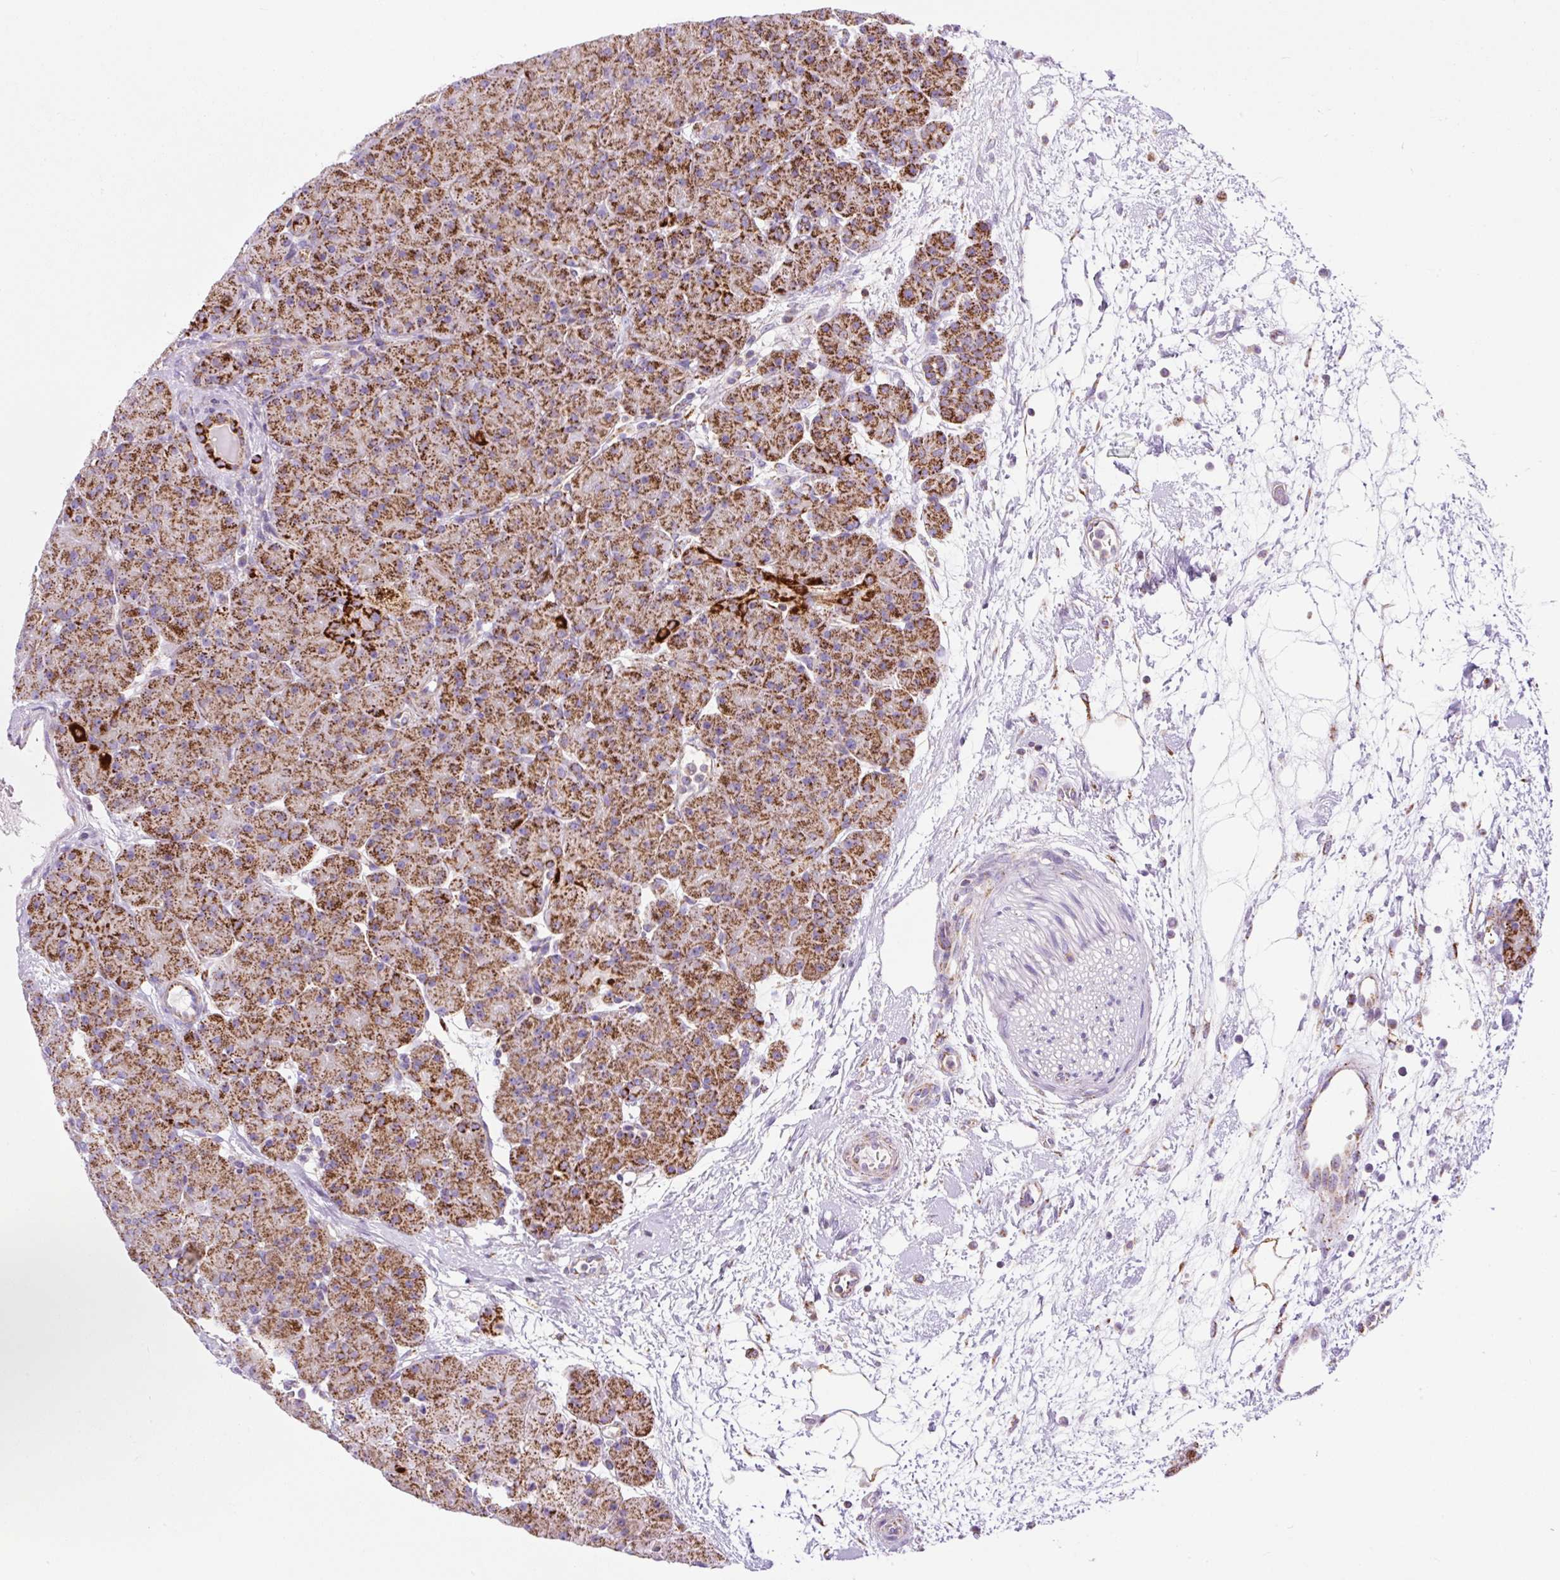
{"staining": {"intensity": "strong", "quantity": ">75%", "location": "cytoplasmic/membranous"}, "tissue": "pancreas", "cell_type": "Exocrine glandular cells", "image_type": "normal", "snomed": [{"axis": "morphology", "description": "Normal tissue, NOS"}, {"axis": "topography", "description": "Pancreas"}], "caption": "Immunohistochemistry (IHC) (DAB (3,3'-diaminobenzidine)) staining of normal pancreas reveals strong cytoplasmic/membranous protein expression in about >75% of exocrine glandular cells.", "gene": "NF1", "patient": {"sex": "male", "age": 66}}